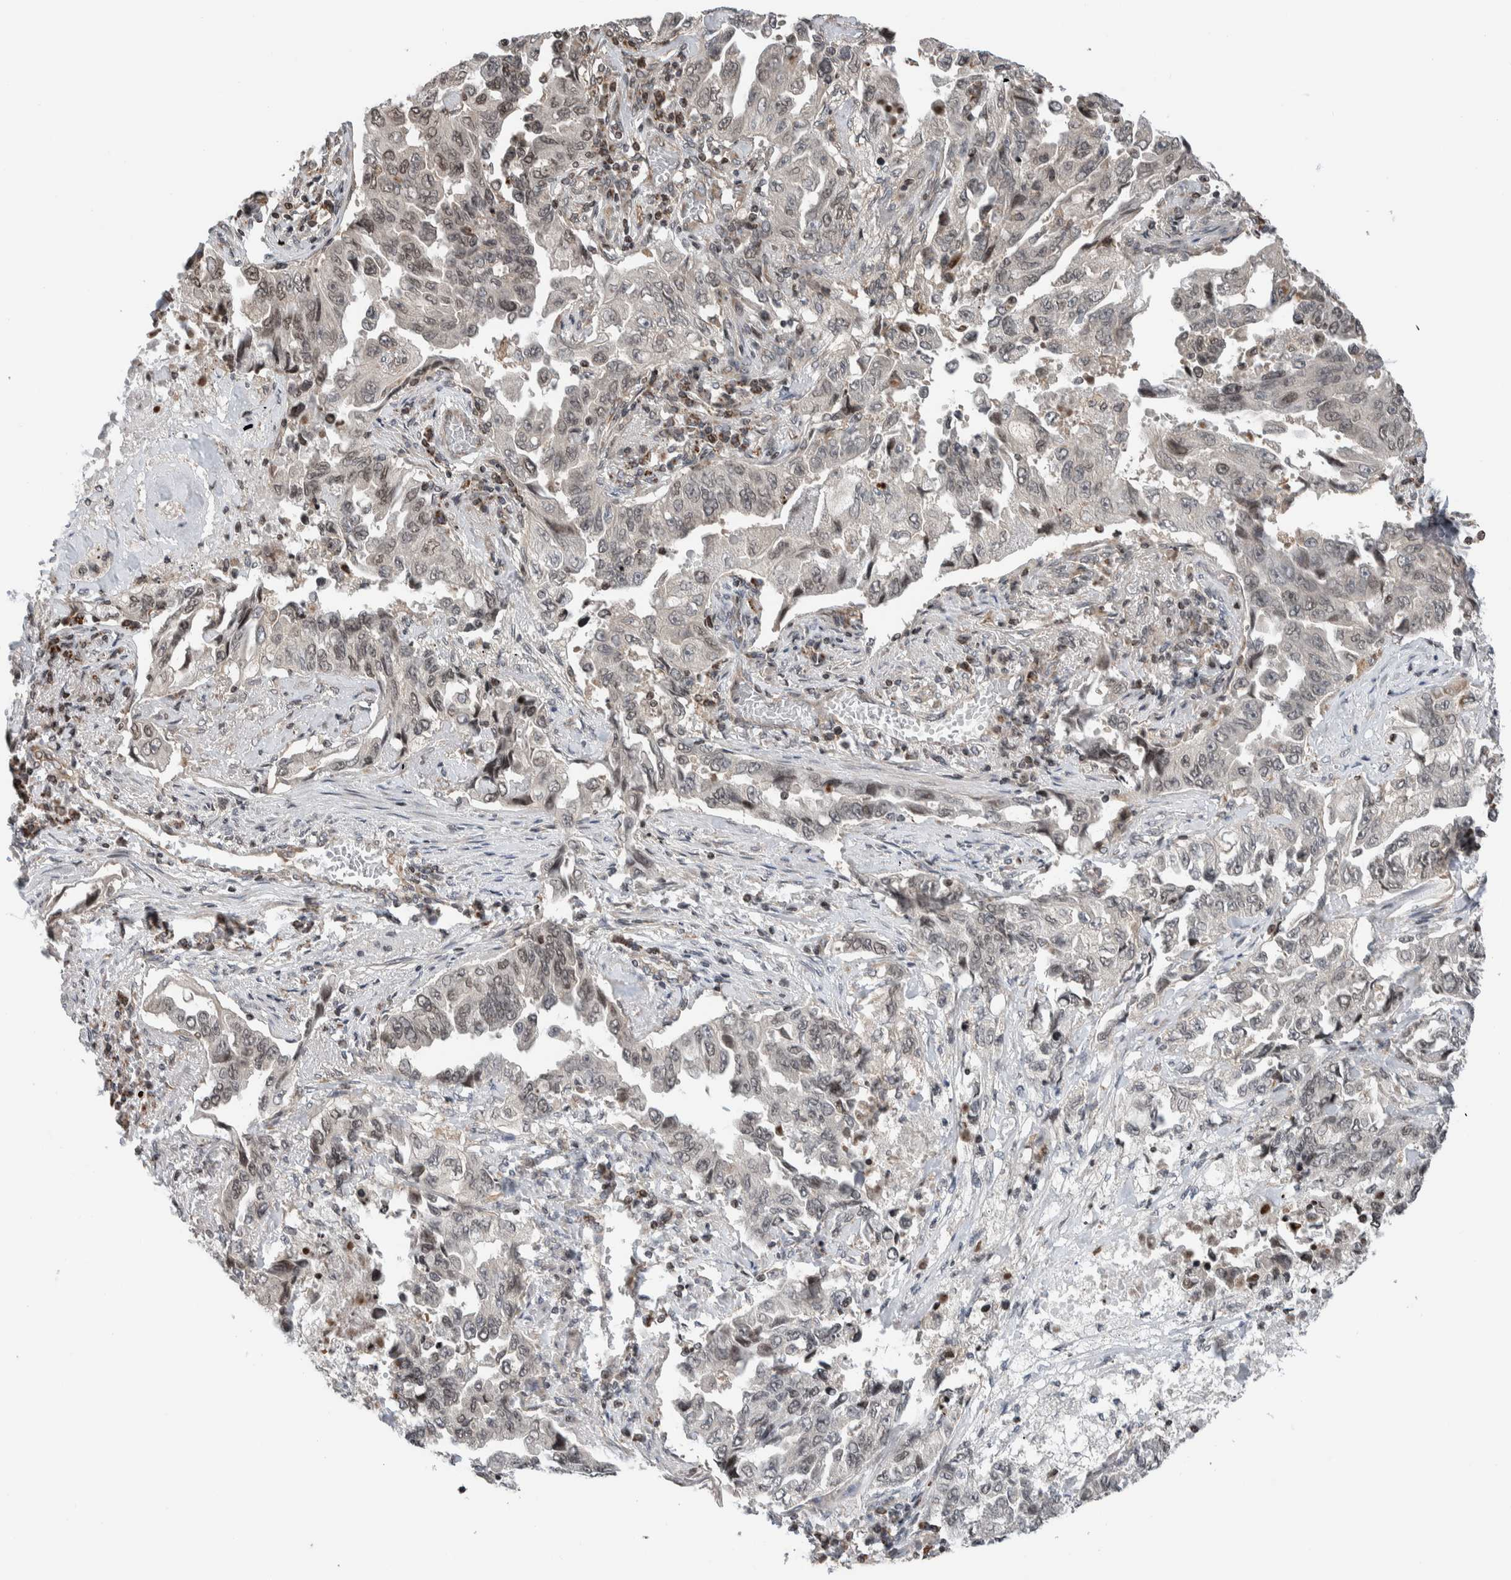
{"staining": {"intensity": "weak", "quantity": "25%-75%", "location": "nuclear"}, "tissue": "lung cancer", "cell_type": "Tumor cells", "image_type": "cancer", "snomed": [{"axis": "morphology", "description": "Adenocarcinoma, NOS"}, {"axis": "topography", "description": "Lung"}], "caption": "A brown stain shows weak nuclear expression of a protein in human lung adenocarcinoma tumor cells.", "gene": "NPLOC4", "patient": {"sex": "female", "age": 51}}